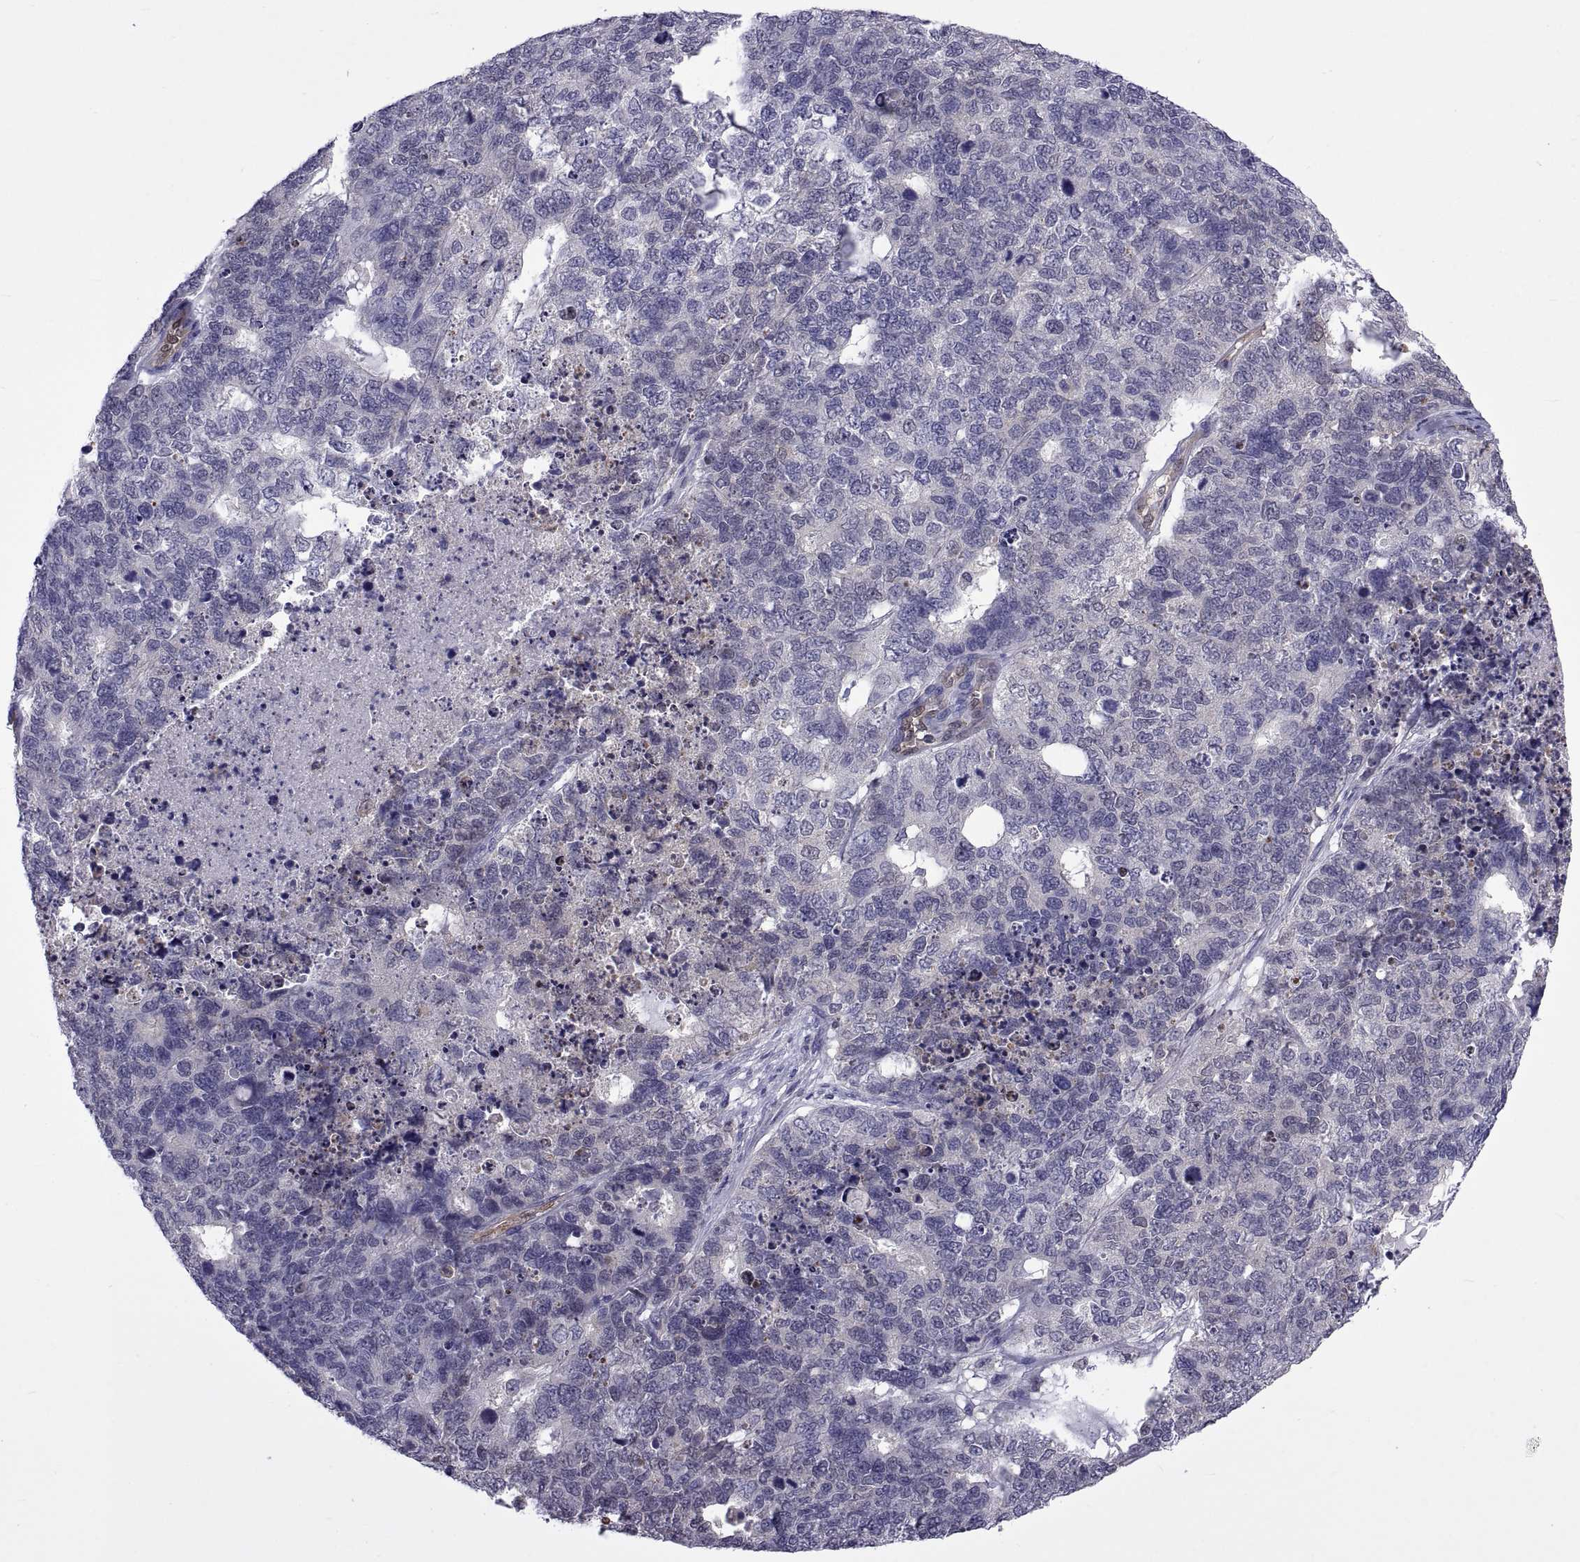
{"staining": {"intensity": "negative", "quantity": "none", "location": "none"}, "tissue": "cervical cancer", "cell_type": "Tumor cells", "image_type": "cancer", "snomed": [{"axis": "morphology", "description": "Squamous cell carcinoma, NOS"}, {"axis": "topography", "description": "Cervix"}], "caption": "Tumor cells are negative for protein expression in human cervical squamous cell carcinoma.", "gene": "LCN9", "patient": {"sex": "female", "age": 63}}